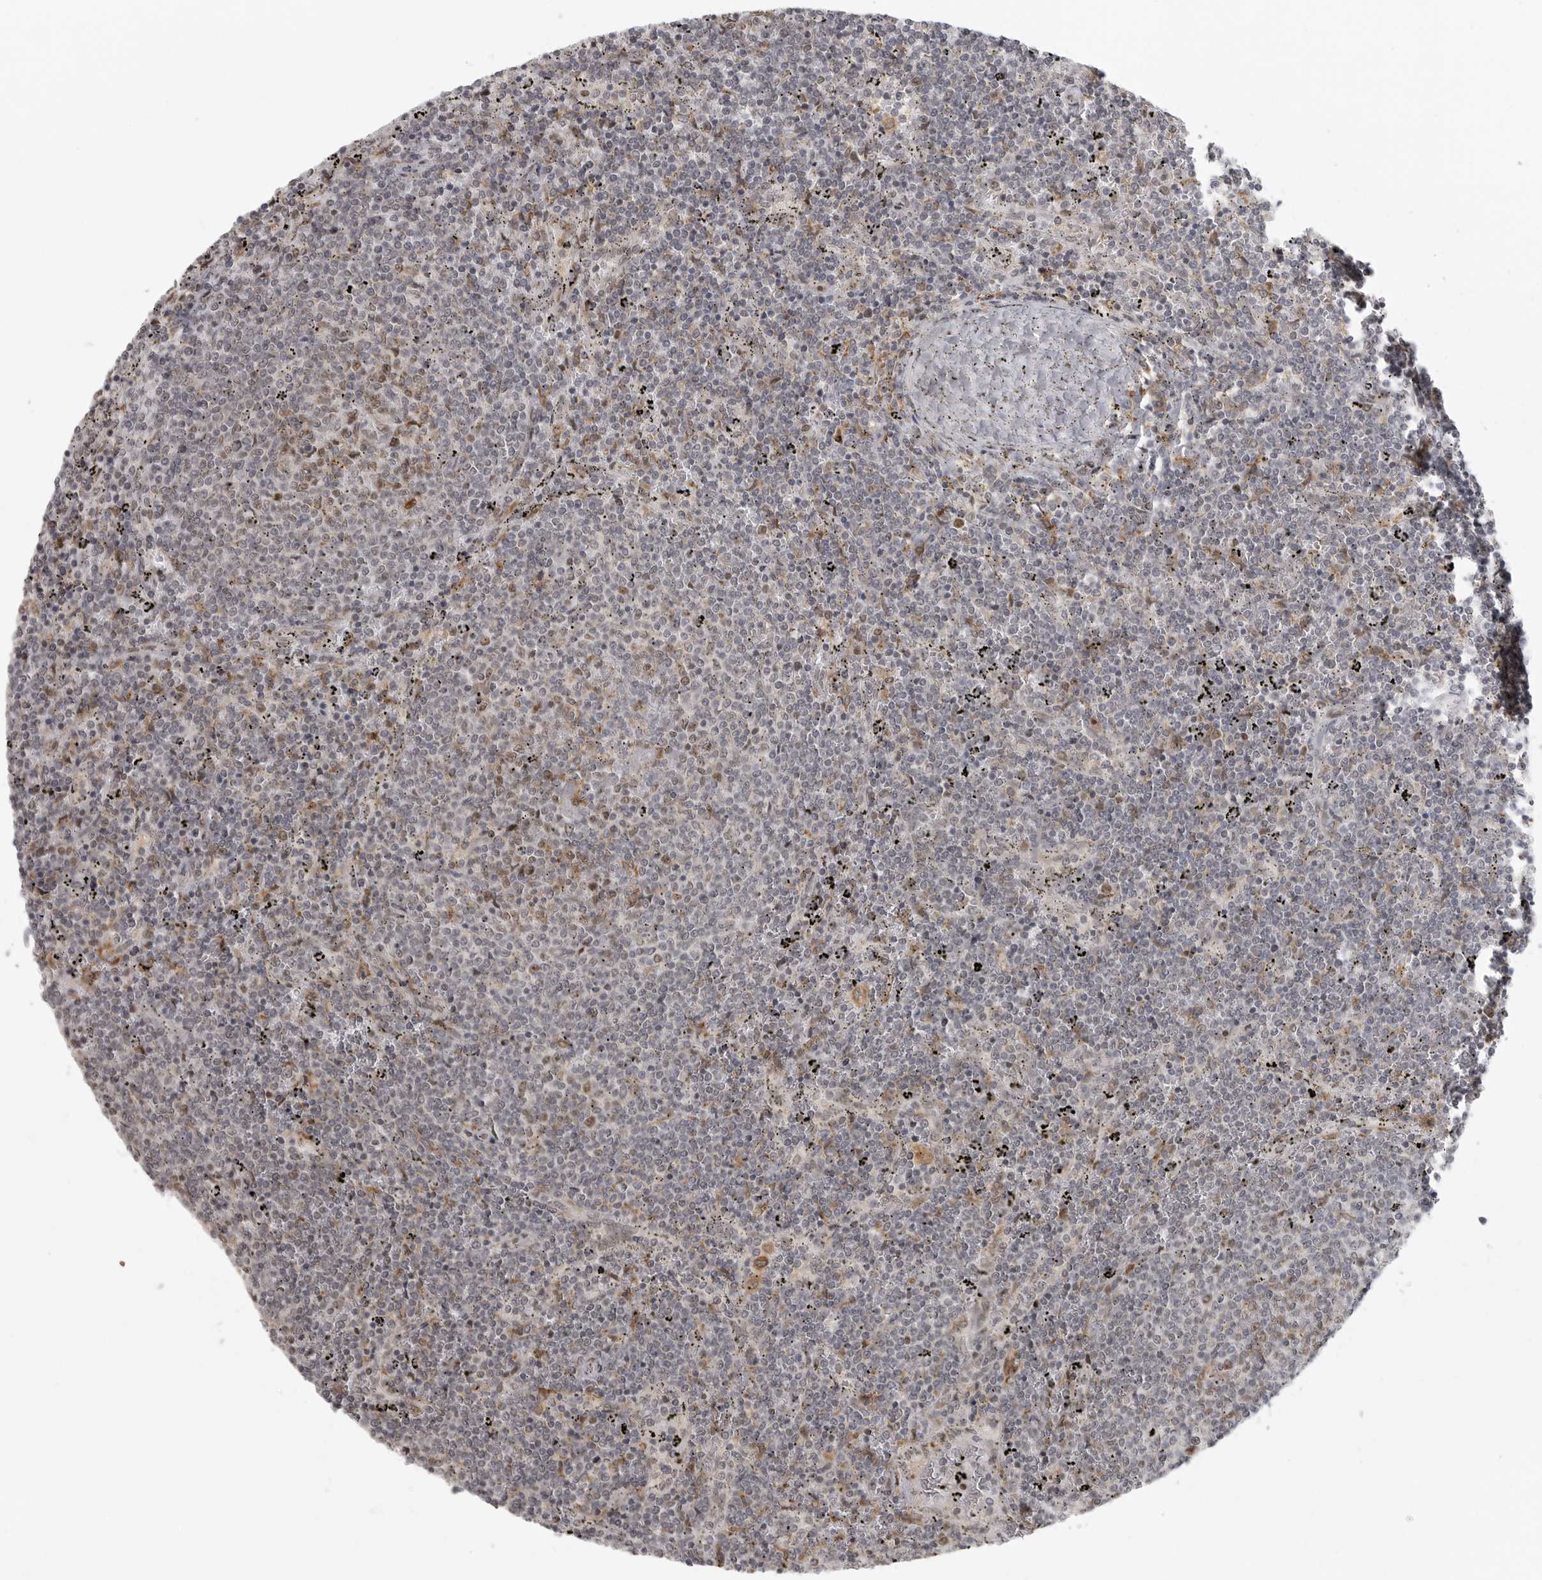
{"staining": {"intensity": "weak", "quantity": "<25%", "location": "nuclear"}, "tissue": "lymphoma", "cell_type": "Tumor cells", "image_type": "cancer", "snomed": [{"axis": "morphology", "description": "Malignant lymphoma, non-Hodgkin's type, Low grade"}, {"axis": "topography", "description": "Spleen"}], "caption": "This is an immunohistochemistry (IHC) photomicrograph of human lymphoma. There is no expression in tumor cells.", "gene": "ISG20L2", "patient": {"sex": "female", "age": 50}}